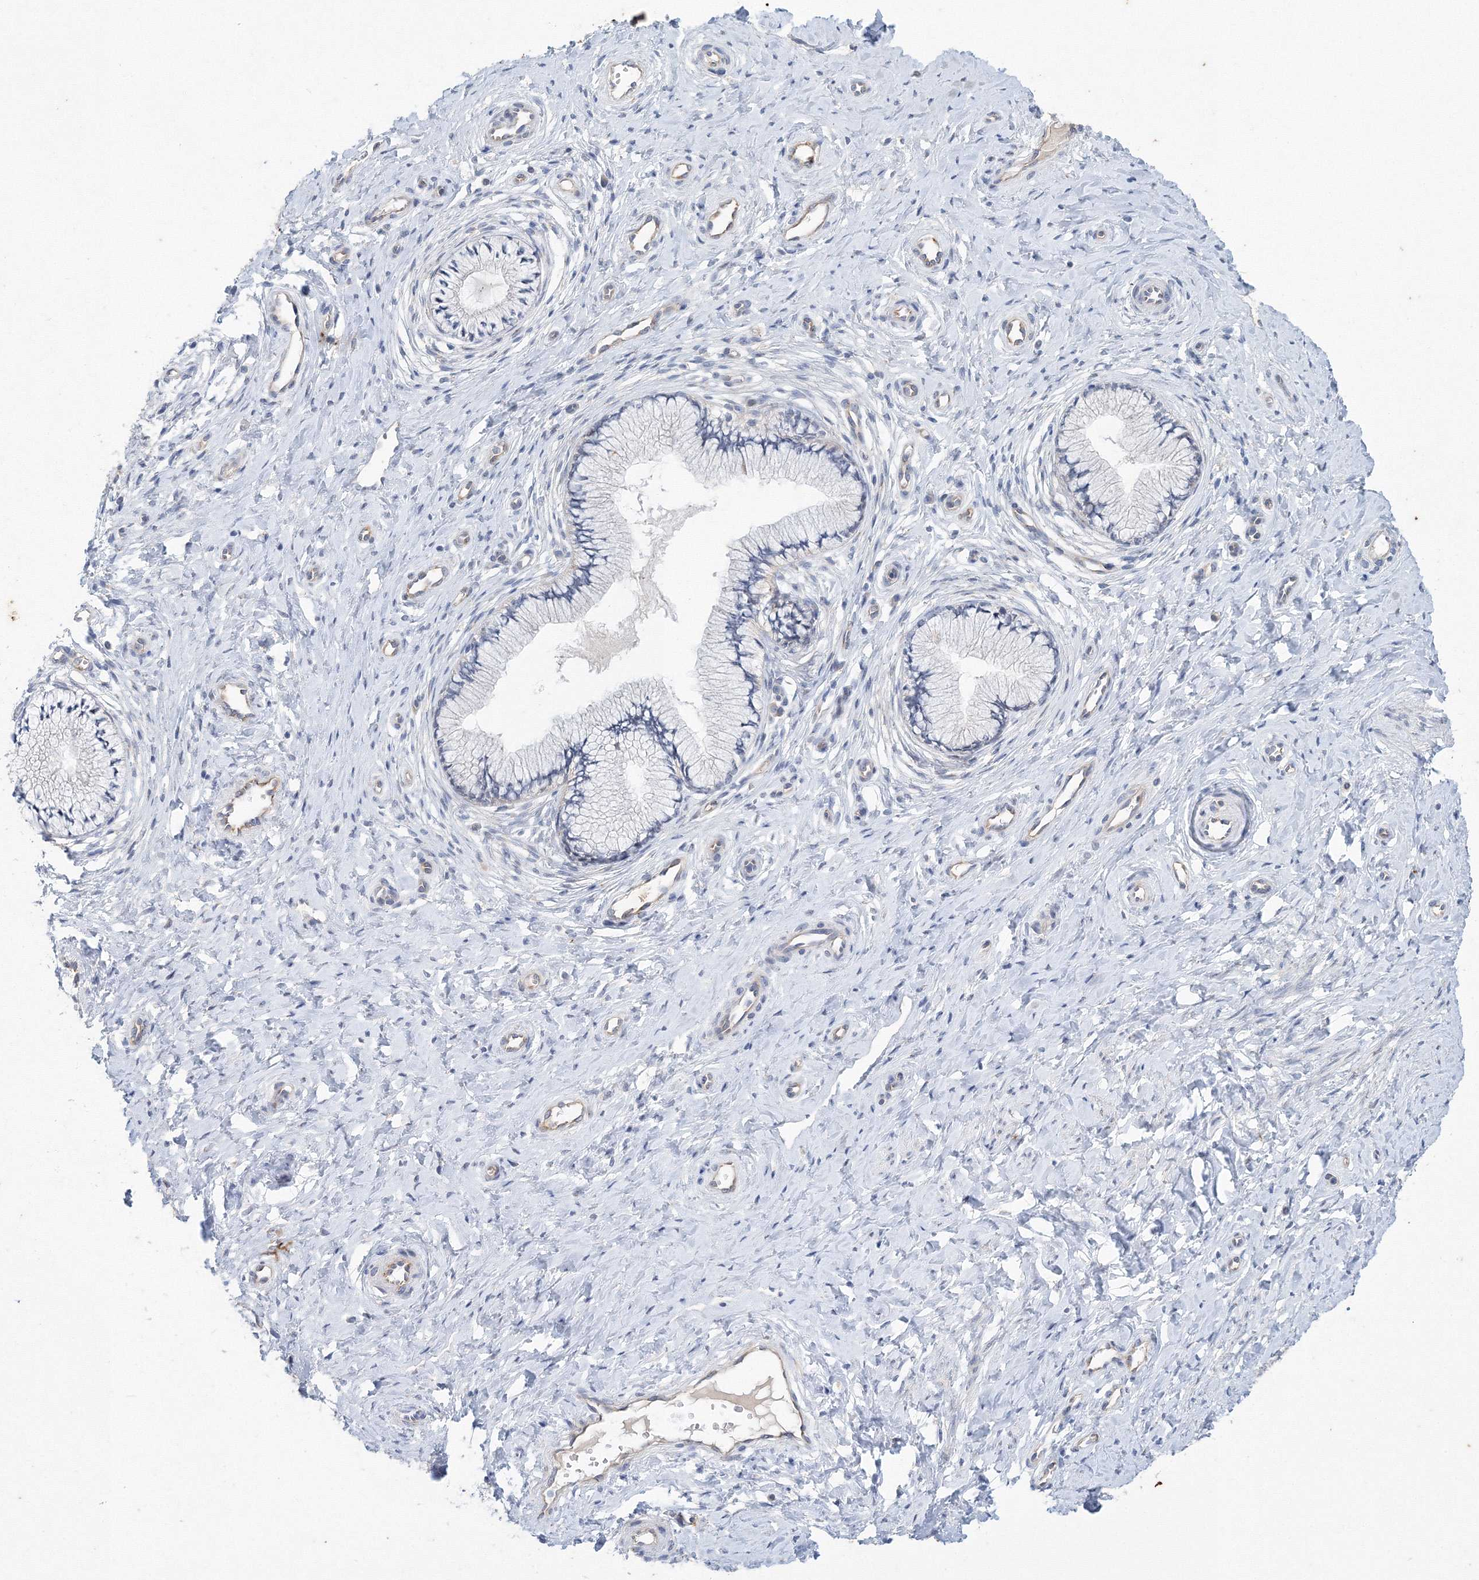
{"staining": {"intensity": "negative", "quantity": "none", "location": "none"}, "tissue": "cervix", "cell_type": "Glandular cells", "image_type": "normal", "snomed": [{"axis": "morphology", "description": "Normal tissue, NOS"}, {"axis": "topography", "description": "Cervix"}], "caption": "The image displays no staining of glandular cells in benign cervix.", "gene": "TANC1", "patient": {"sex": "female", "age": 36}}